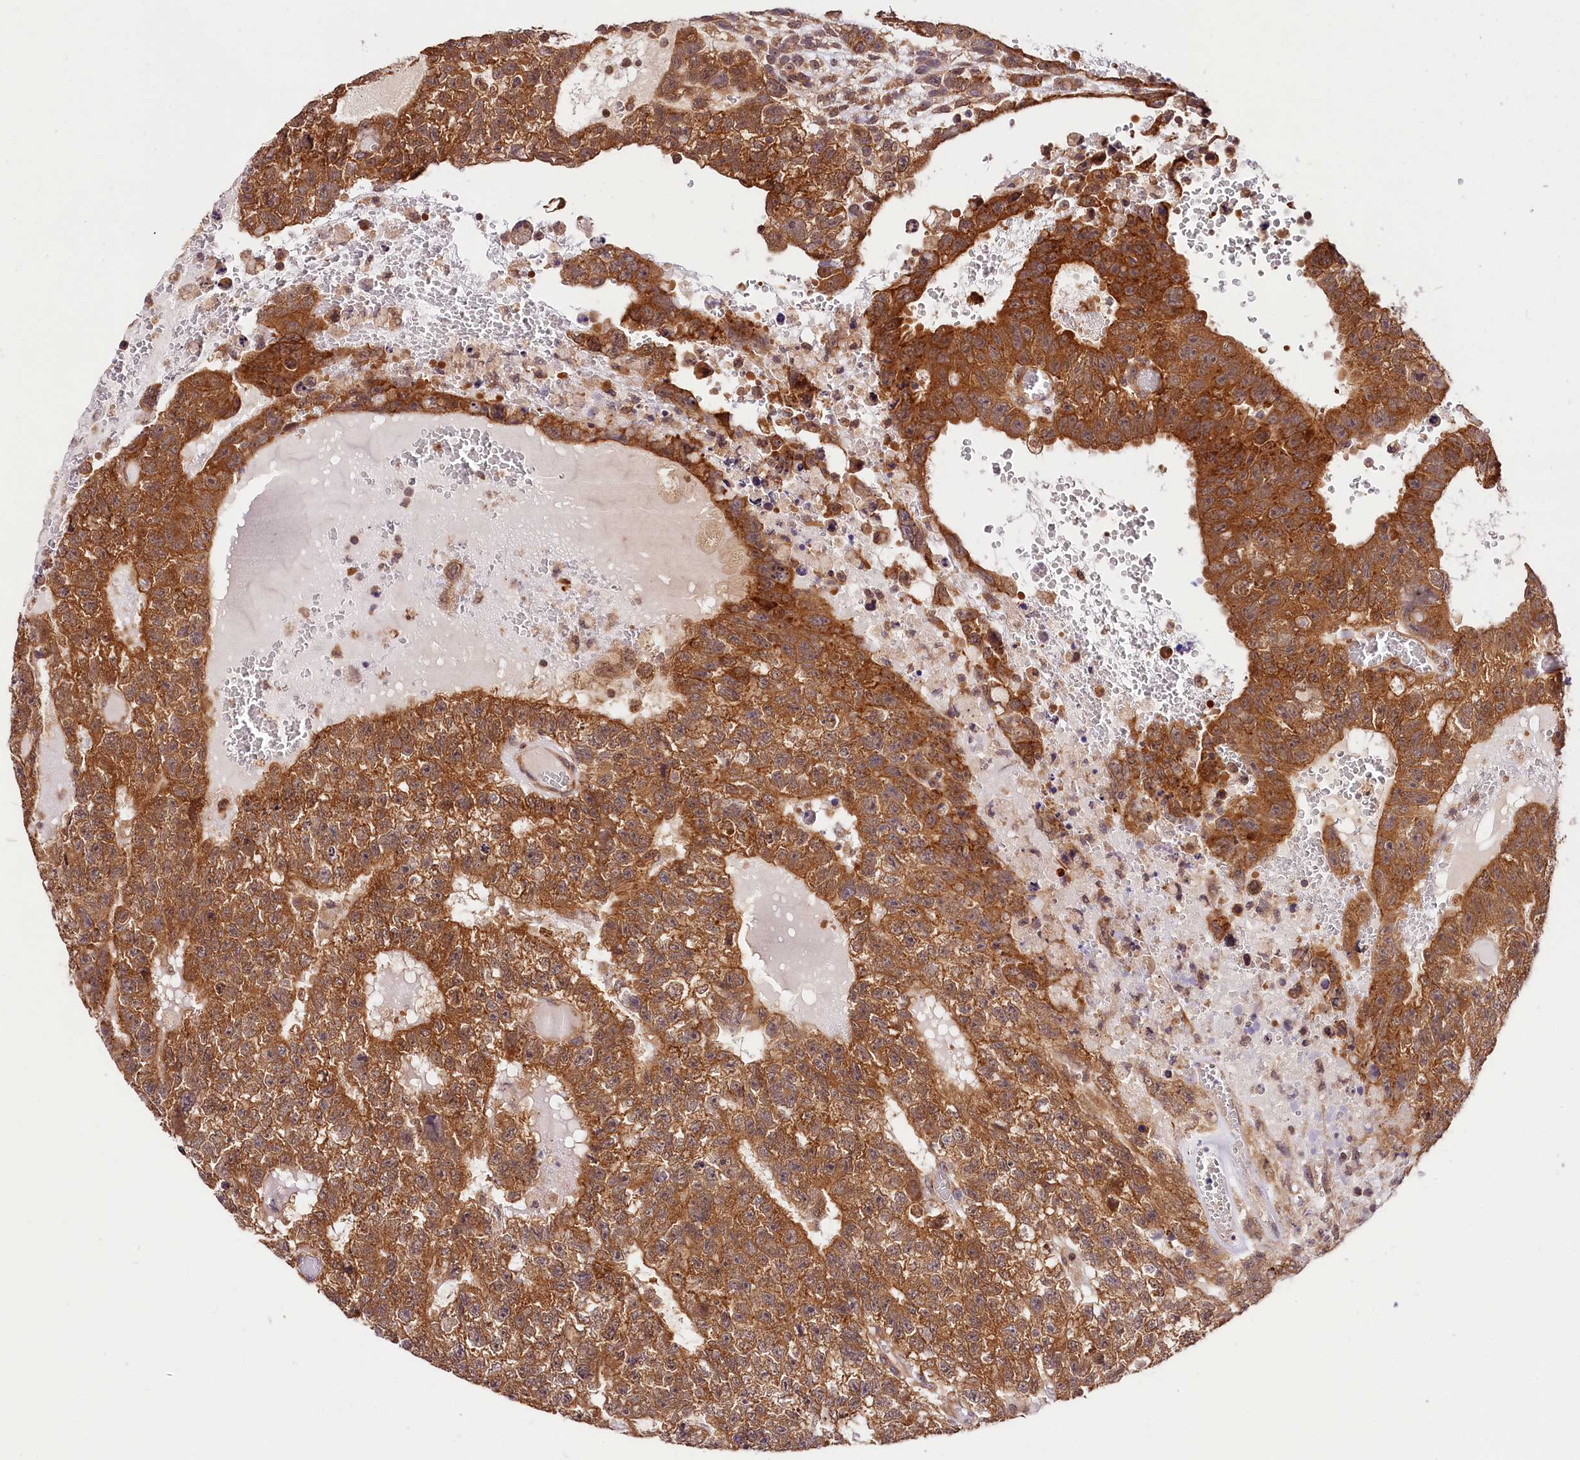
{"staining": {"intensity": "moderate", "quantity": "25%-75%", "location": "cytoplasmic/membranous"}, "tissue": "testis cancer", "cell_type": "Tumor cells", "image_type": "cancer", "snomed": [{"axis": "morphology", "description": "Carcinoma, Embryonal, NOS"}, {"axis": "topography", "description": "Testis"}], "caption": "The micrograph displays staining of testis cancer, revealing moderate cytoplasmic/membranous protein expression (brown color) within tumor cells.", "gene": "CHORDC1", "patient": {"sex": "male", "age": 26}}